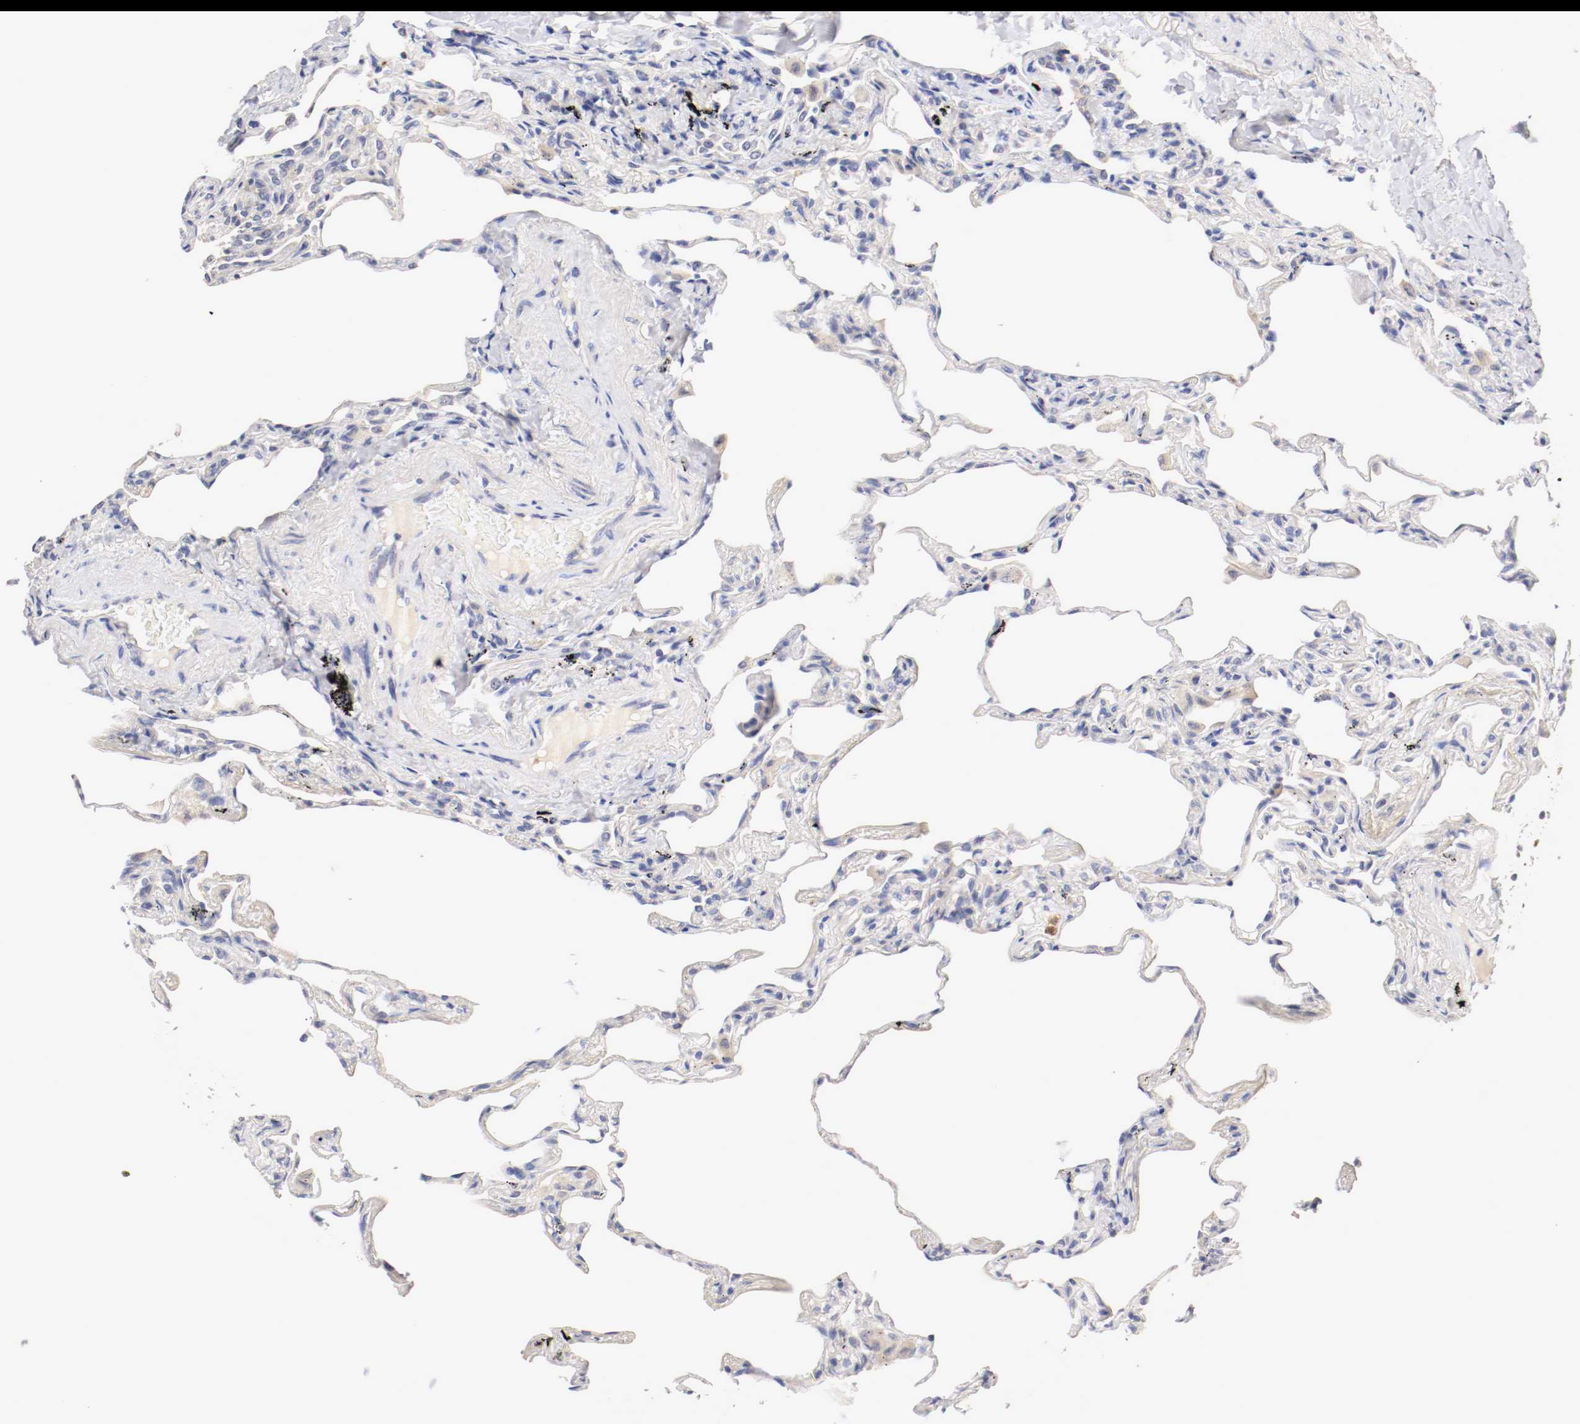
{"staining": {"intensity": "negative", "quantity": "none", "location": "none"}, "tissue": "lung", "cell_type": "Alveolar cells", "image_type": "normal", "snomed": [{"axis": "morphology", "description": "Normal tissue, NOS"}, {"axis": "morphology", "description": "Inflammation, NOS"}, {"axis": "topography", "description": "Lung"}], "caption": "Immunohistochemistry (IHC) photomicrograph of benign lung: human lung stained with DAB (3,3'-diaminobenzidine) shows no significant protein expression in alveolar cells. Nuclei are stained in blue.", "gene": "CEBPE", "patient": {"sex": "male", "age": 69}}